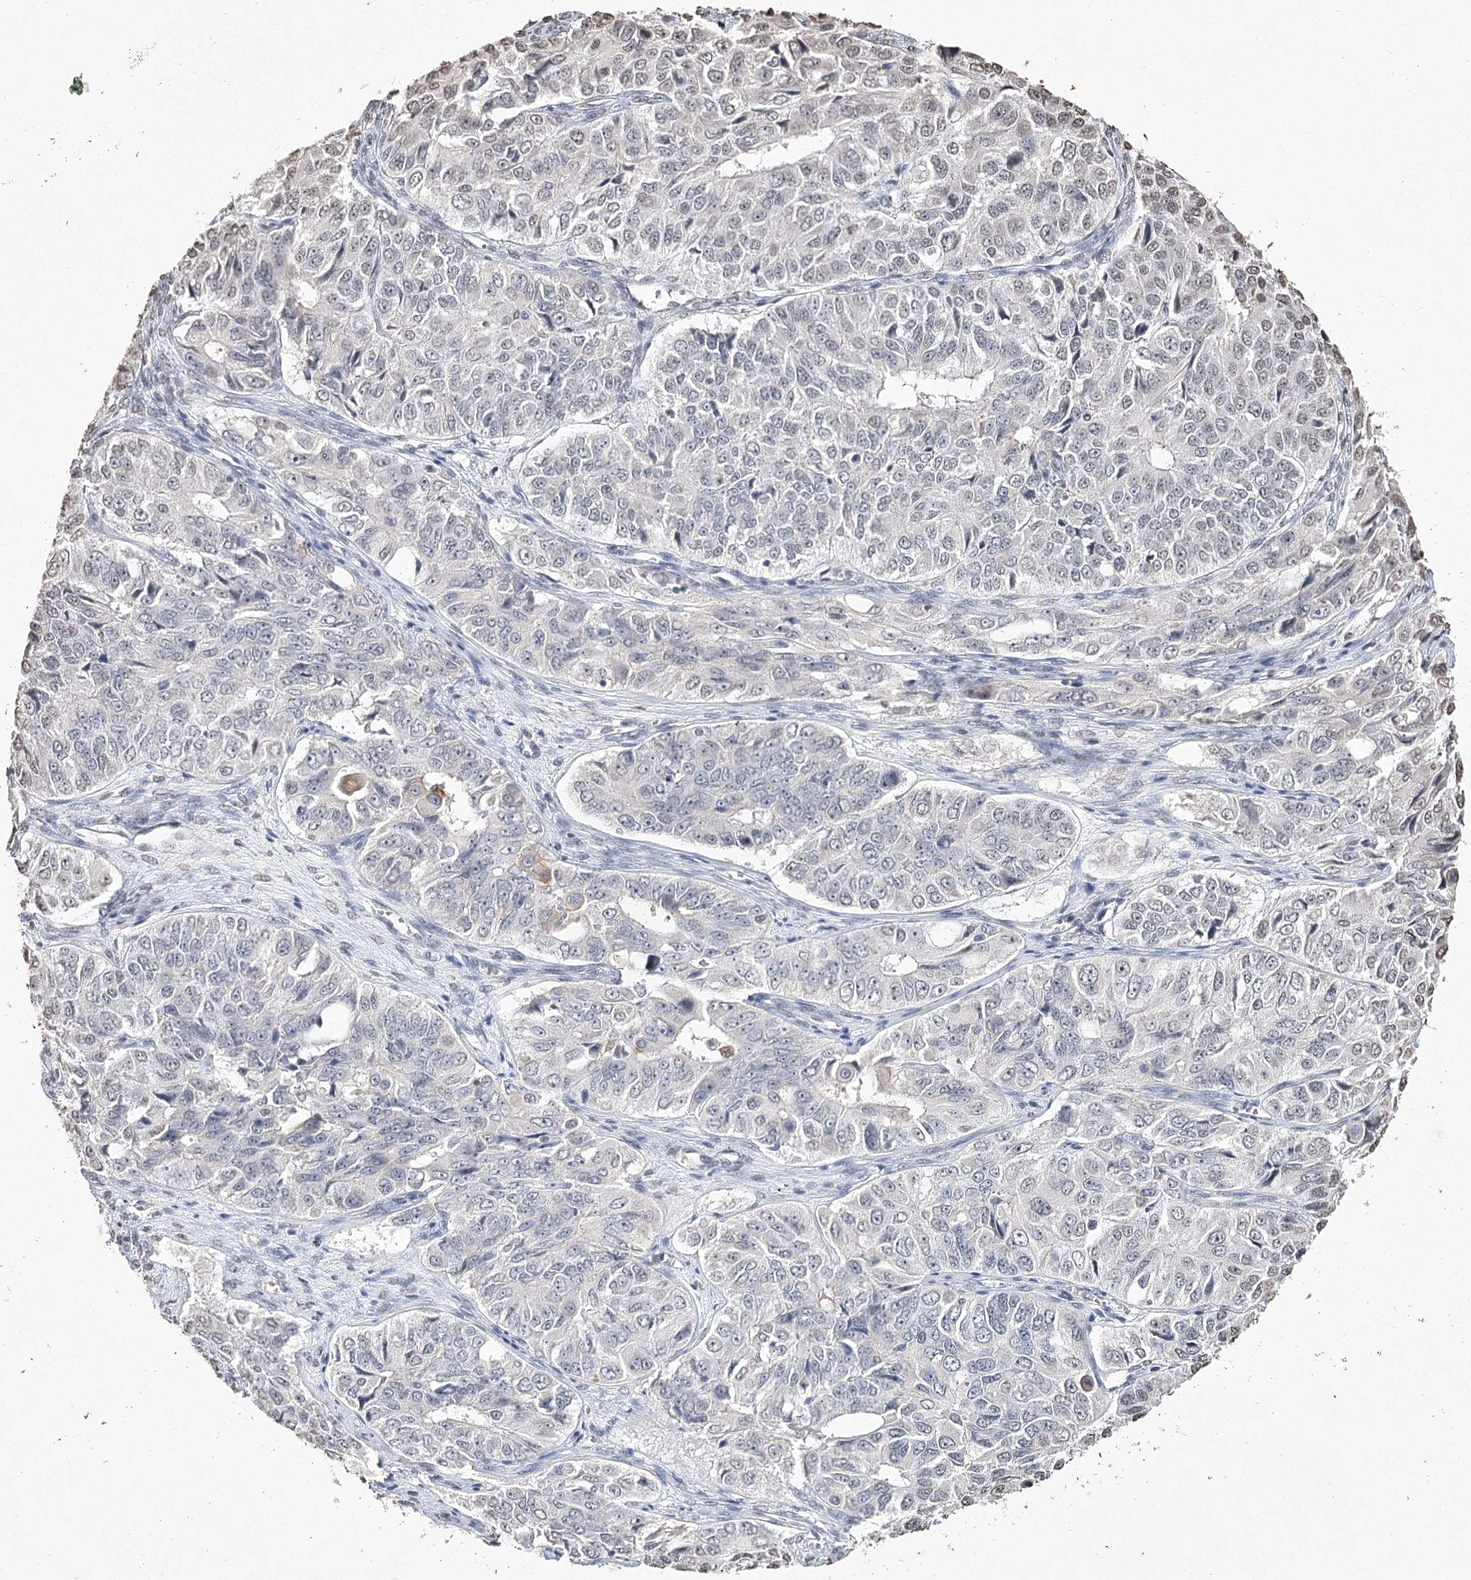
{"staining": {"intensity": "negative", "quantity": "none", "location": "none"}, "tissue": "ovarian cancer", "cell_type": "Tumor cells", "image_type": "cancer", "snomed": [{"axis": "morphology", "description": "Carcinoma, endometroid"}, {"axis": "topography", "description": "Ovary"}], "caption": "Protein analysis of endometroid carcinoma (ovarian) displays no significant positivity in tumor cells.", "gene": "DMXL1", "patient": {"sex": "female", "age": 51}}